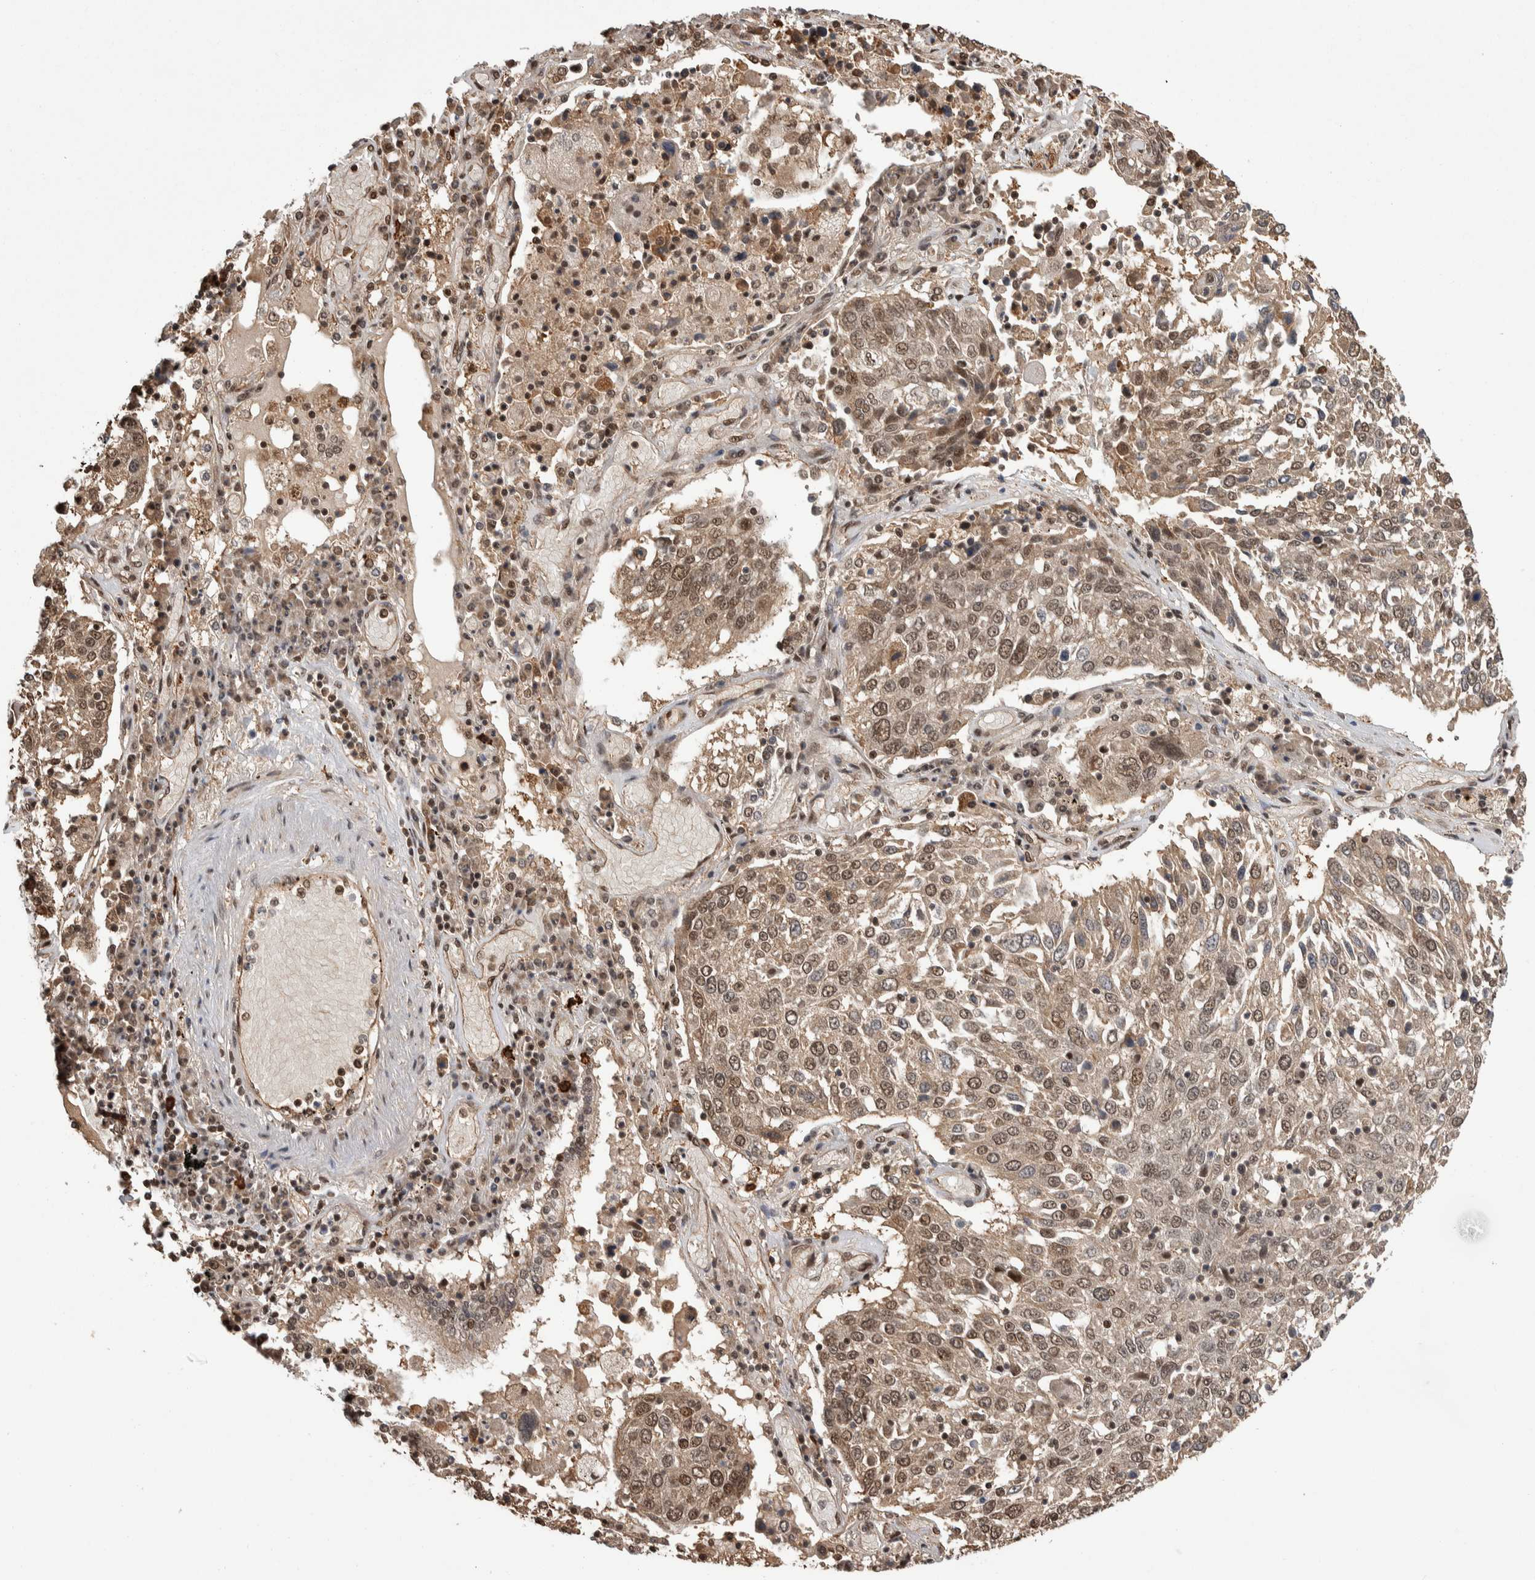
{"staining": {"intensity": "moderate", "quantity": ">75%", "location": "nuclear"}, "tissue": "lung cancer", "cell_type": "Tumor cells", "image_type": "cancer", "snomed": [{"axis": "morphology", "description": "Squamous cell carcinoma, NOS"}, {"axis": "topography", "description": "Lung"}], "caption": "Immunohistochemistry image of neoplastic tissue: lung cancer (squamous cell carcinoma) stained using IHC reveals medium levels of moderate protein expression localized specifically in the nuclear of tumor cells, appearing as a nuclear brown color.", "gene": "ZNF592", "patient": {"sex": "male", "age": 65}}